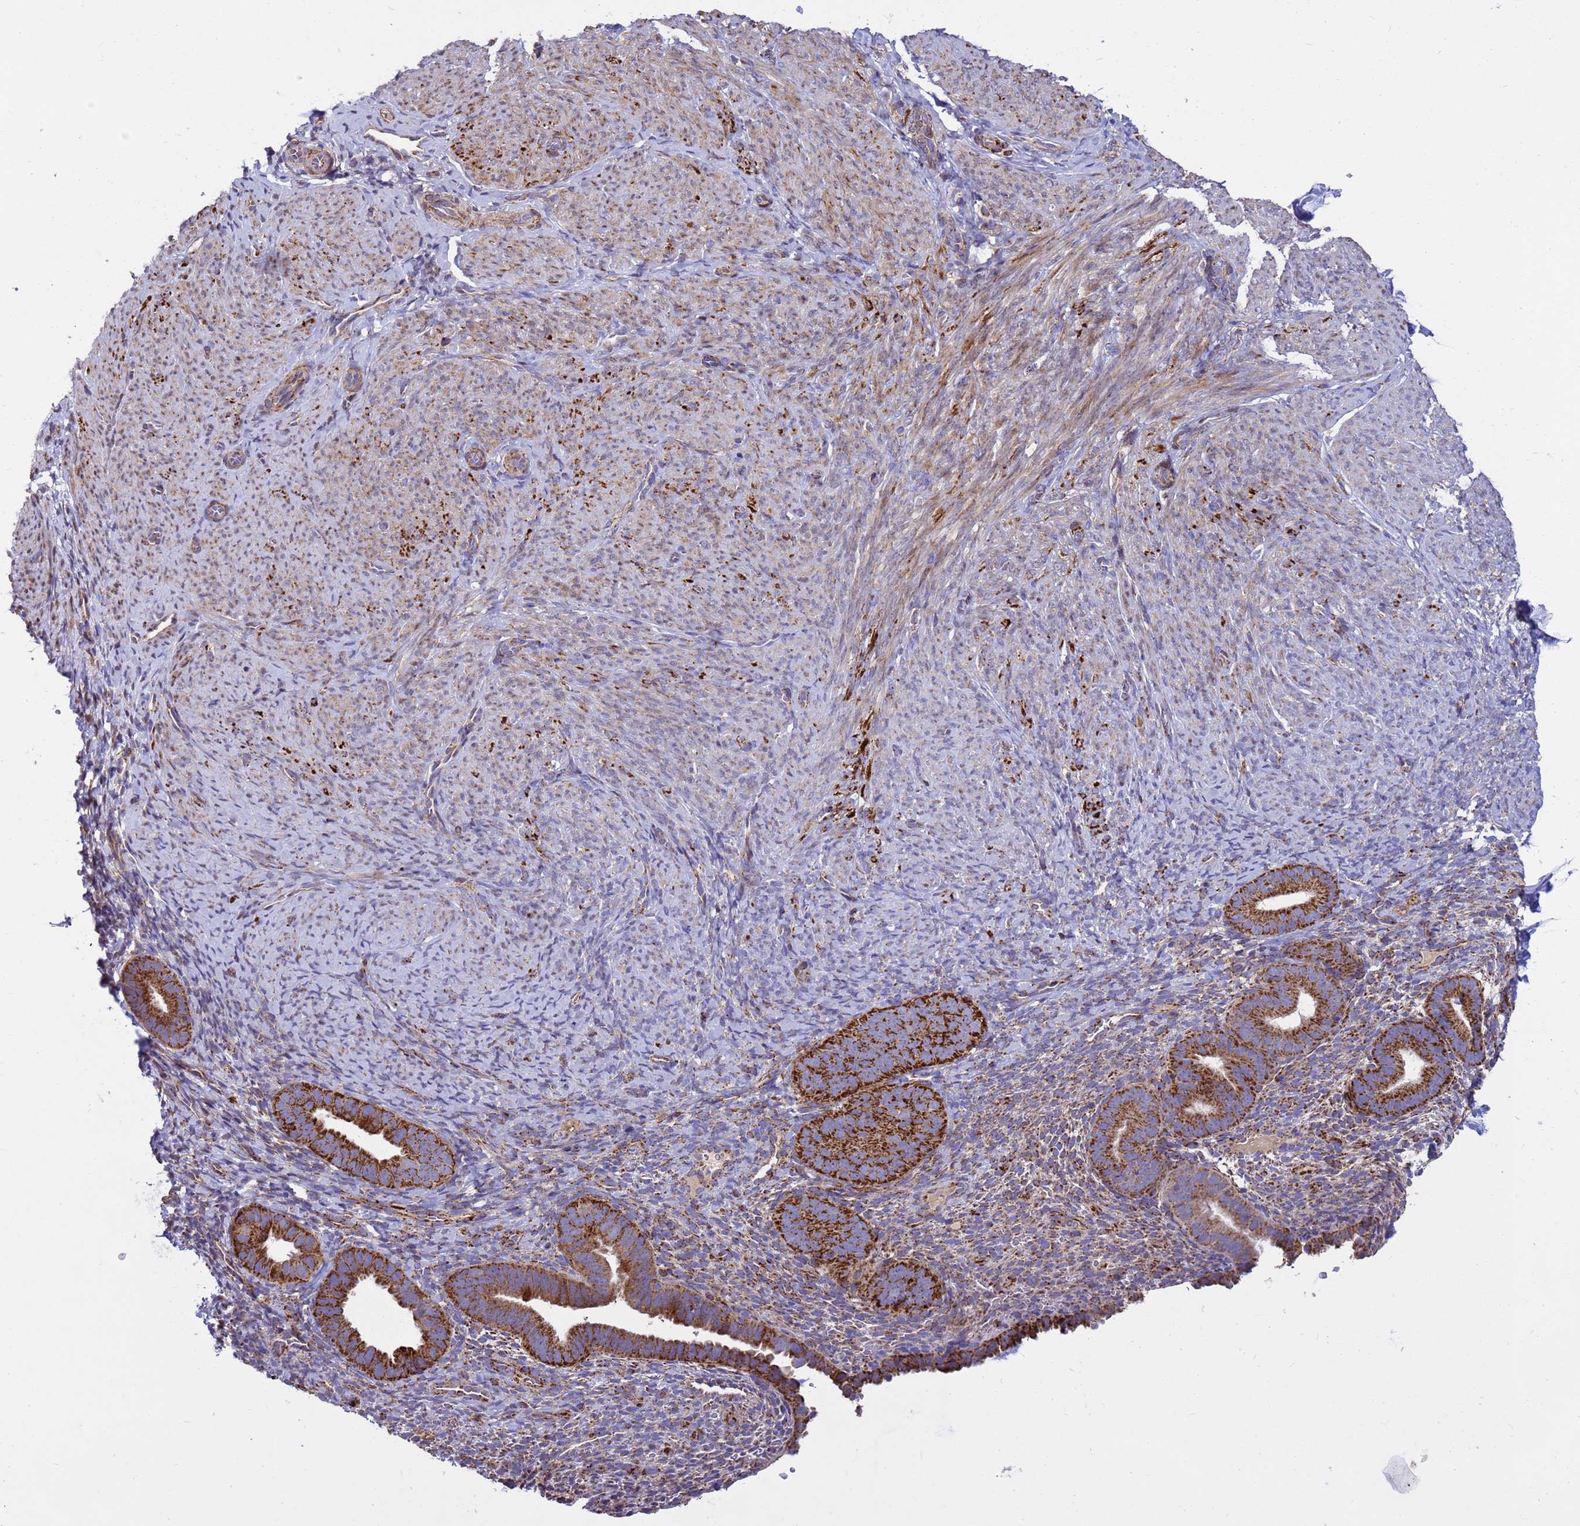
{"staining": {"intensity": "moderate", "quantity": "<25%", "location": "cytoplasmic/membranous"}, "tissue": "endometrium", "cell_type": "Cells in endometrial stroma", "image_type": "normal", "snomed": [{"axis": "morphology", "description": "Normal tissue, NOS"}, {"axis": "topography", "description": "Endometrium"}], "caption": "Immunohistochemical staining of benign endometrium reveals <25% levels of moderate cytoplasmic/membranous protein expression in about <25% of cells in endometrial stroma. (DAB IHC, brown staining for protein, blue staining for nuclei).", "gene": "TUBGCP3", "patient": {"sex": "female", "age": 65}}